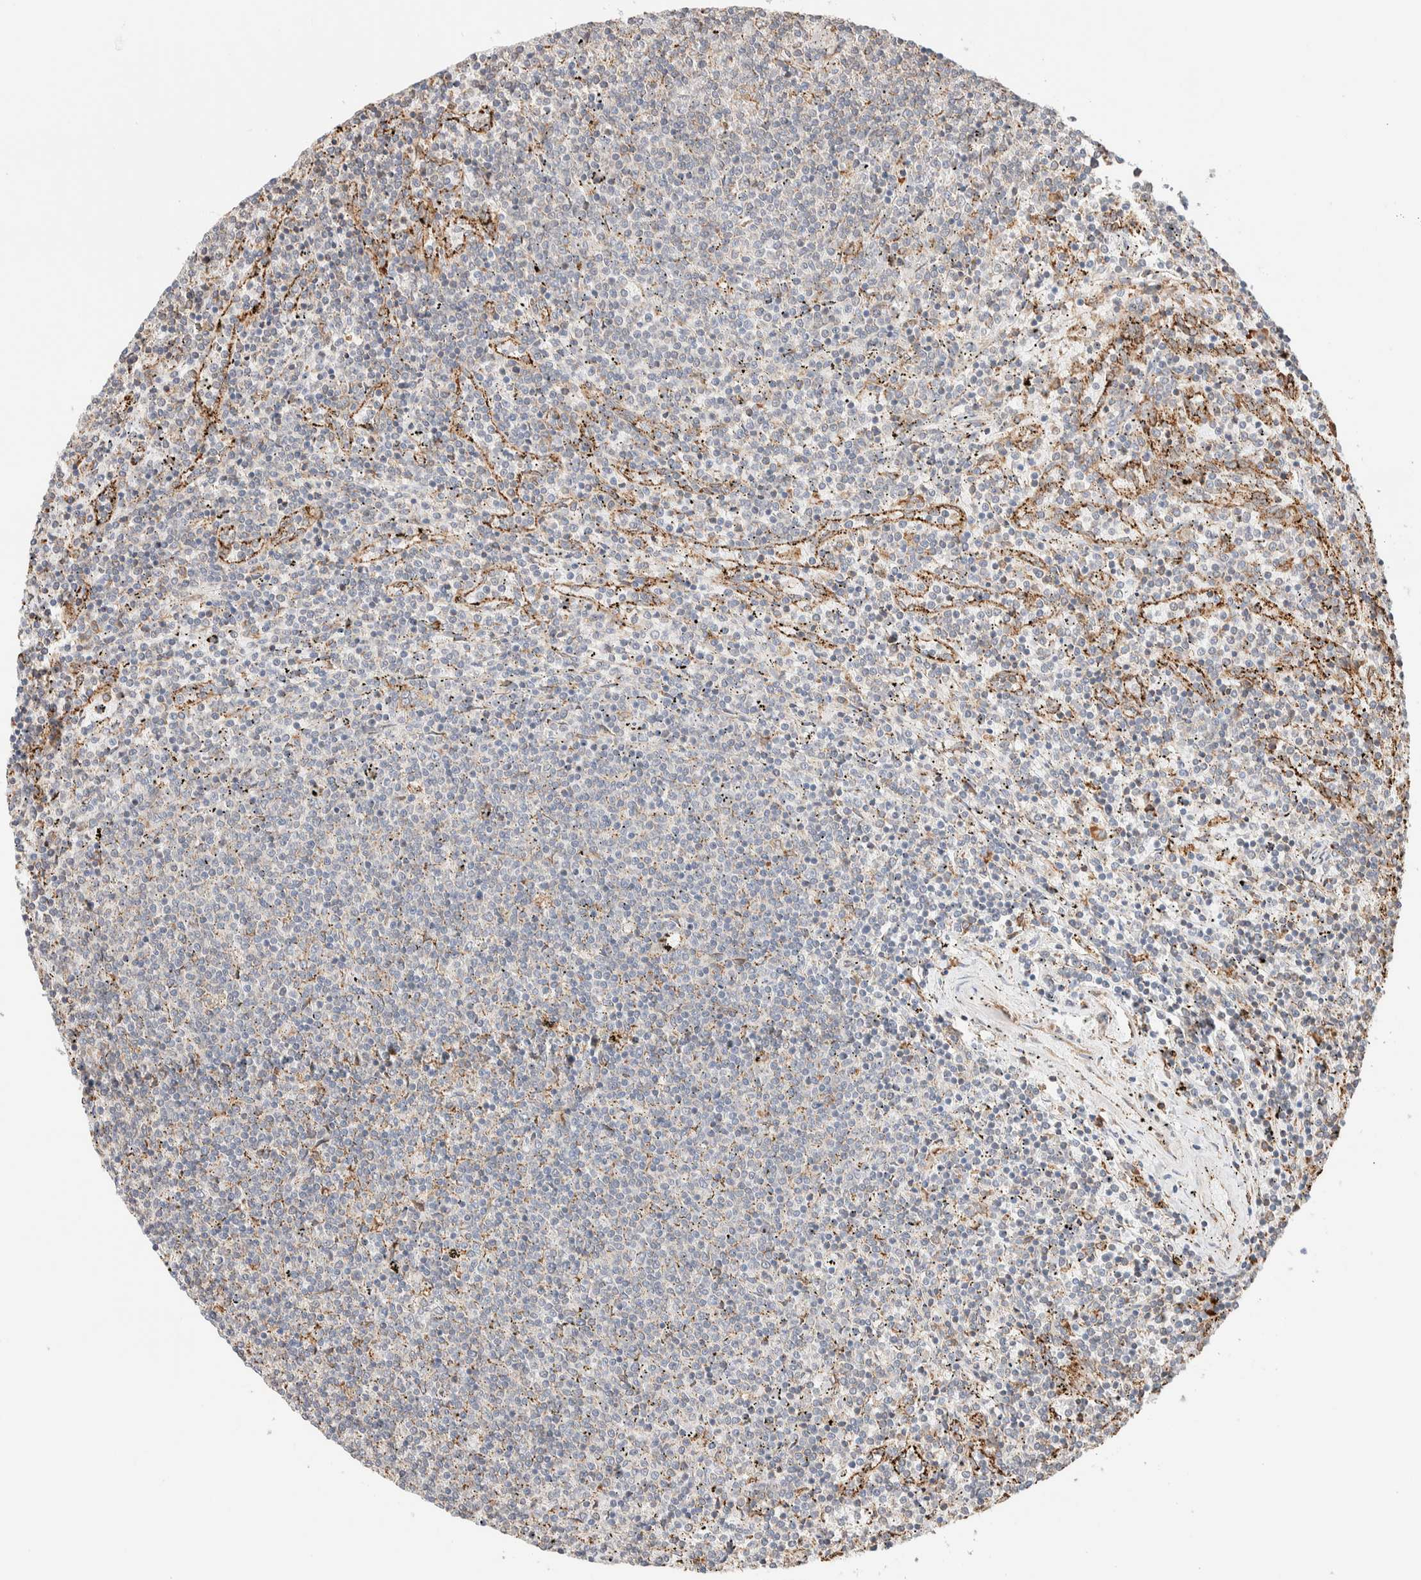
{"staining": {"intensity": "negative", "quantity": "none", "location": "none"}, "tissue": "lymphoma", "cell_type": "Tumor cells", "image_type": "cancer", "snomed": [{"axis": "morphology", "description": "Malignant lymphoma, non-Hodgkin's type, Low grade"}, {"axis": "topography", "description": "Spleen"}], "caption": "Image shows no significant protein positivity in tumor cells of lymphoma. (Brightfield microscopy of DAB immunohistochemistry (IHC) at high magnification).", "gene": "INTS1", "patient": {"sex": "female", "age": 50}}